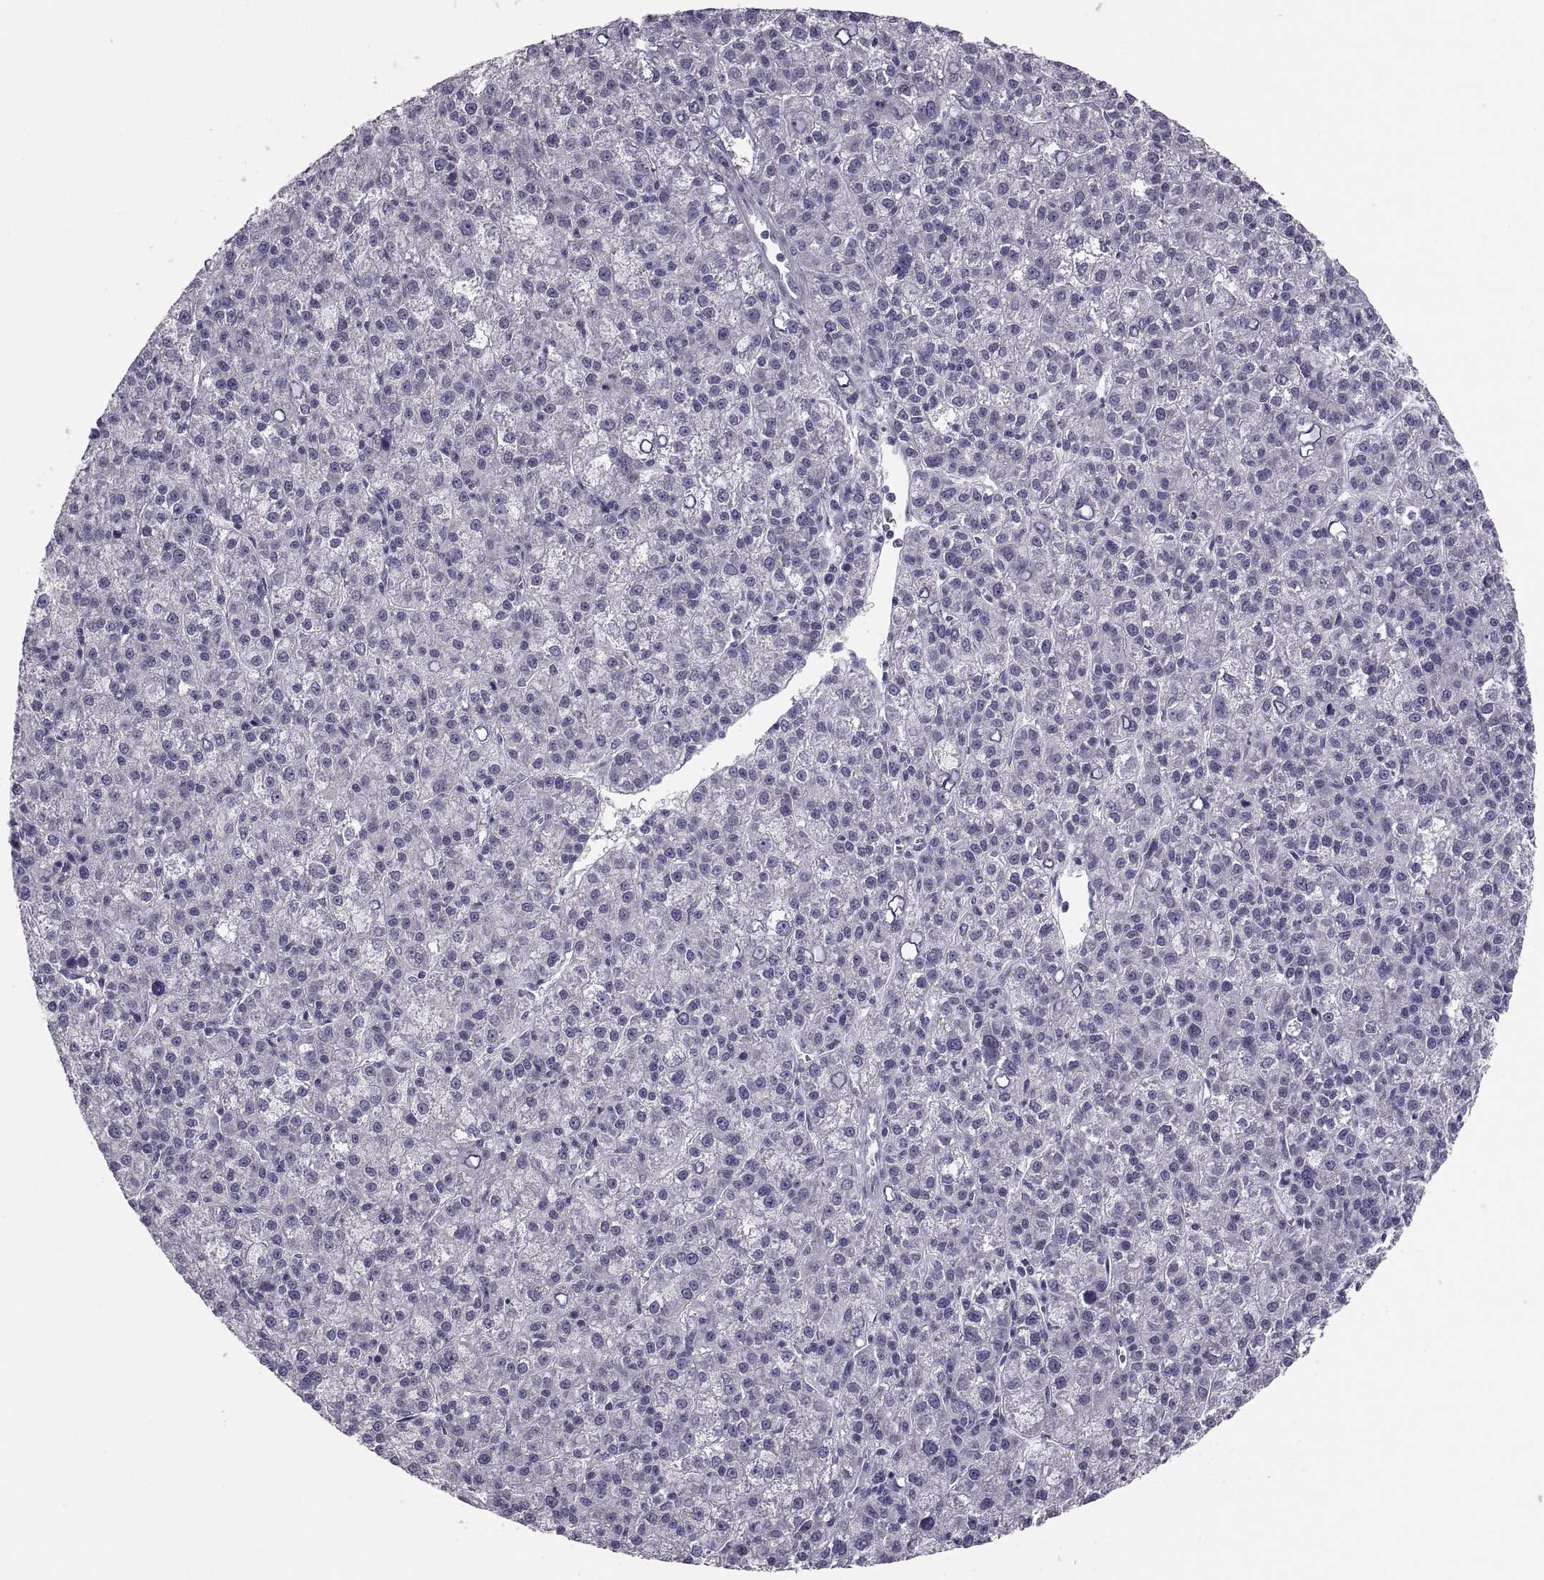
{"staining": {"intensity": "negative", "quantity": "none", "location": "none"}, "tissue": "liver cancer", "cell_type": "Tumor cells", "image_type": "cancer", "snomed": [{"axis": "morphology", "description": "Carcinoma, Hepatocellular, NOS"}, {"axis": "topography", "description": "Liver"}], "caption": "Histopathology image shows no significant protein expression in tumor cells of liver cancer.", "gene": "PDZRN4", "patient": {"sex": "female", "age": 60}}